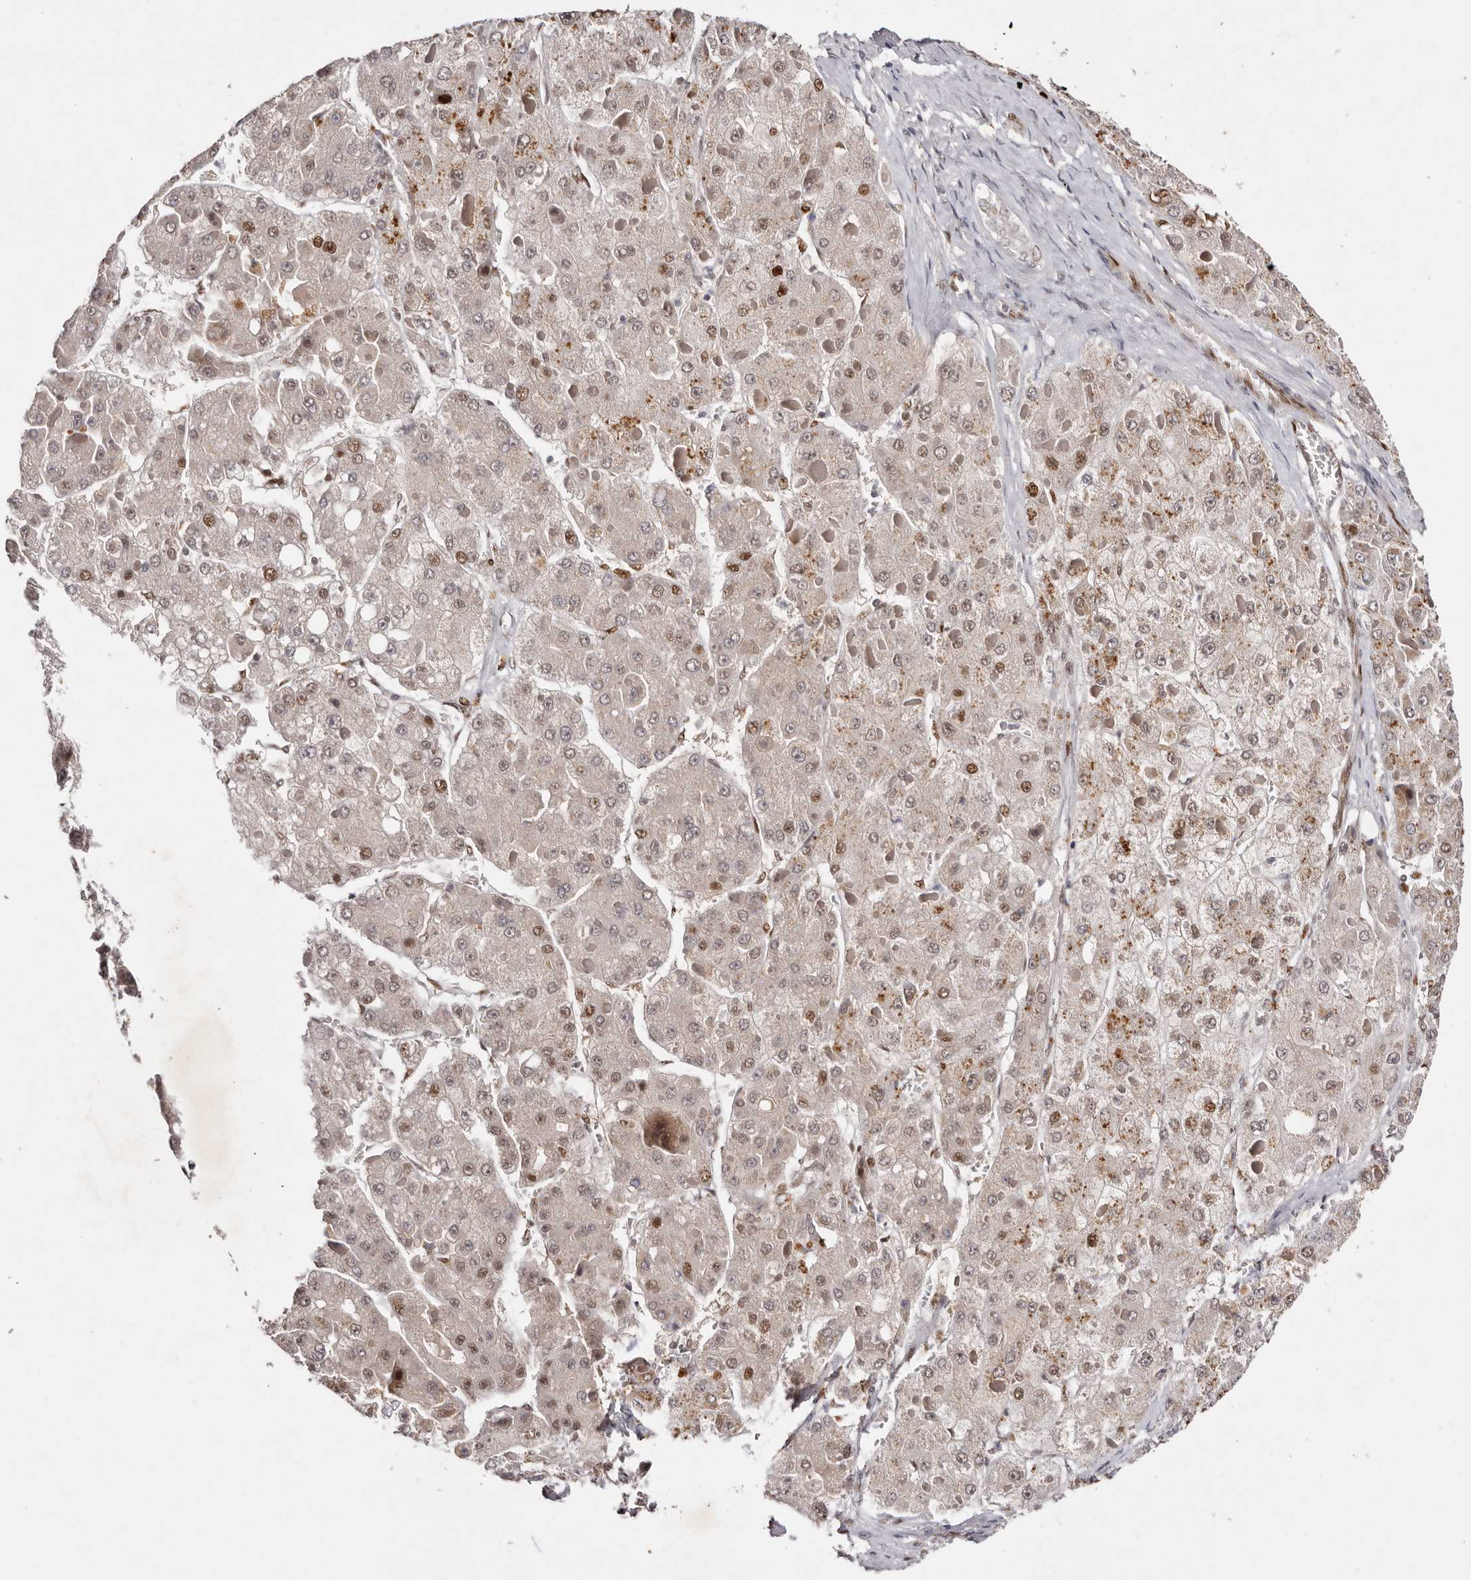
{"staining": {"intensity": "moderate", "quantity": "25%-75%", "location": "nuclear"}, "tissue": "liver cancer", "cell_type": "Tumor cells", "image_type": "cancer", "snomed": [{"axis": "morphology", "description": "Carcinoma, Hepatocellular, NOS"}, {"axis": "topography", "description": "Liver"}], "caption": "Liver hepatocellular carcinoma tissue shows moderate nuclear expression in about 25%-75% of tumor cells", "gene": "KLF7", "patient": {"sex": "female", "age": 73}}